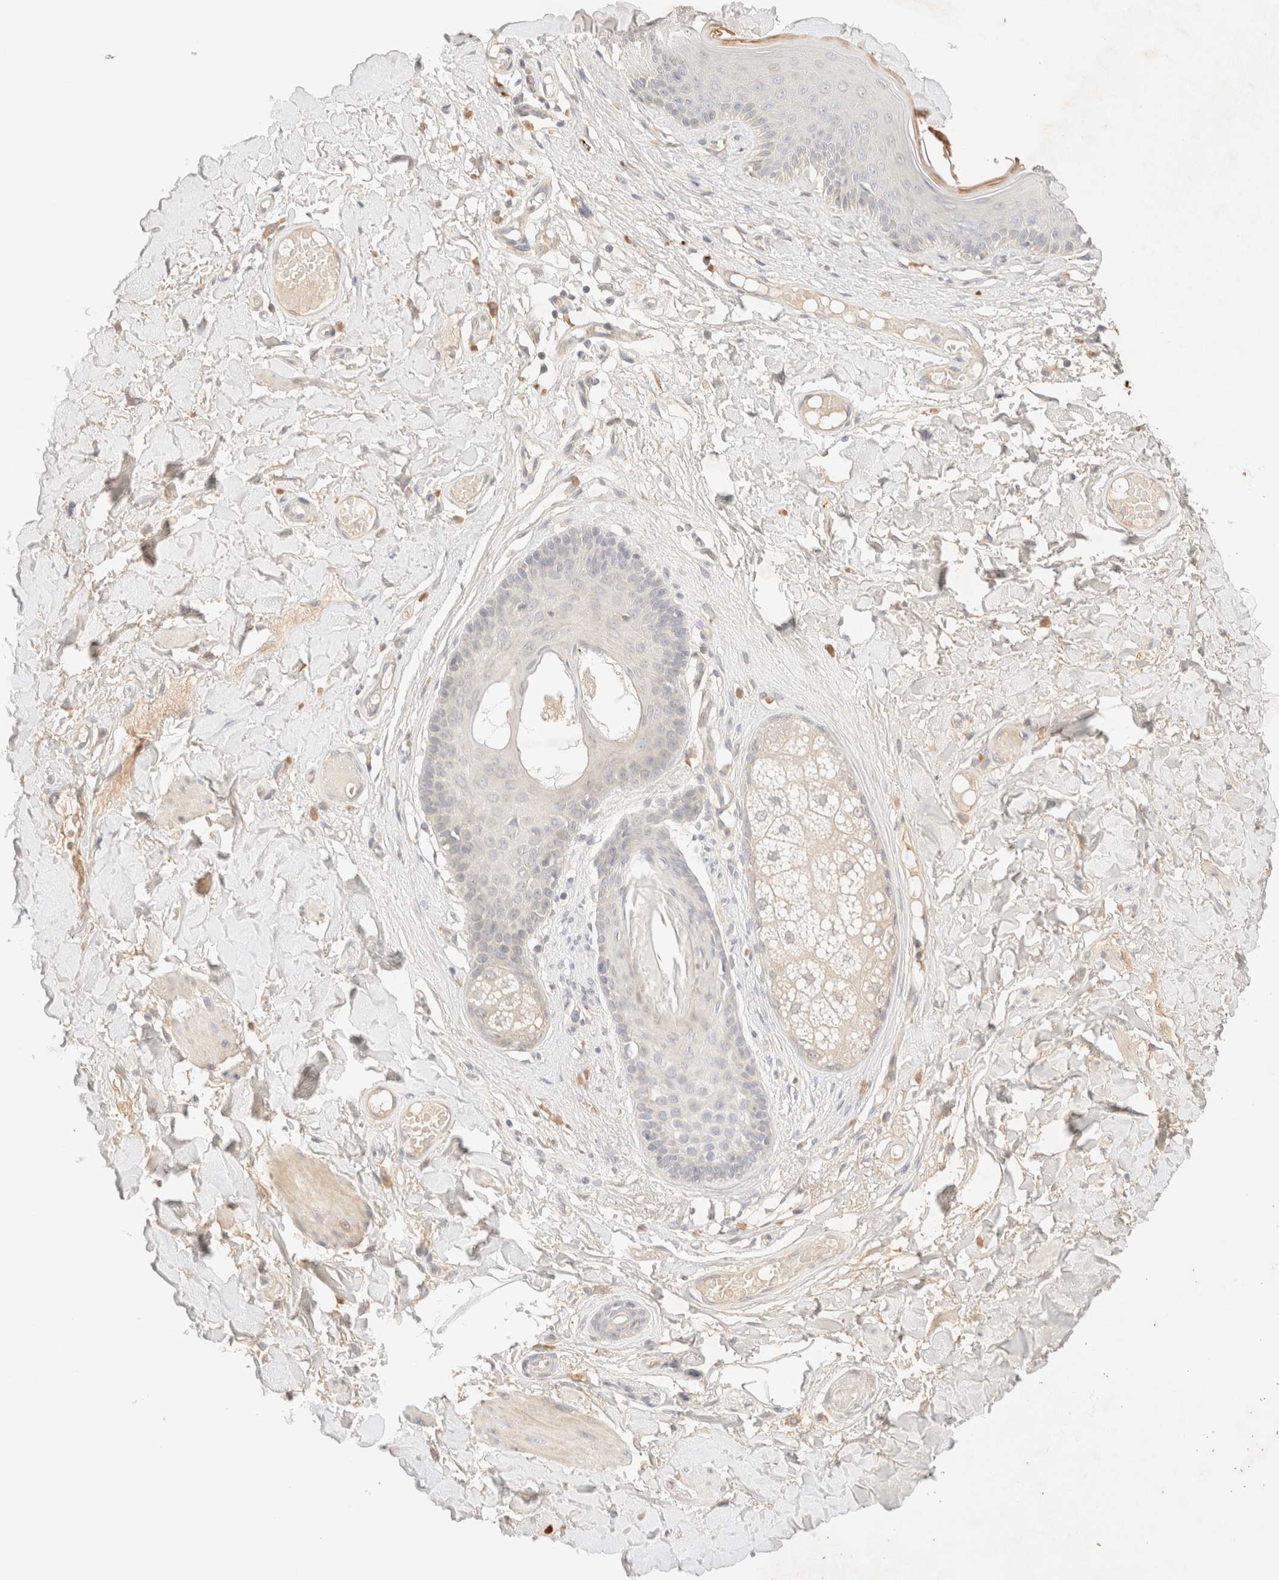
{"staining": {"intensity": "moderate", "quantity": "<25%", "location": "cytoplasmic/membranous"}, "tissue": "skin", "cell_type": "Epidermal cells", "image_type": "normal", "snomed": [{"axis": "morphology", "description": "Normal tissue, NOS"}, {"axis": "topography", "description": "Vulva"}], "caption": "A photomicrograph of human skin stained for a protein demonstrates moderate cytoplasmic/membranous brown staining in epidermal cells.", "gene": "SARM1", "patient": {"sex": "female", "age": 73}}